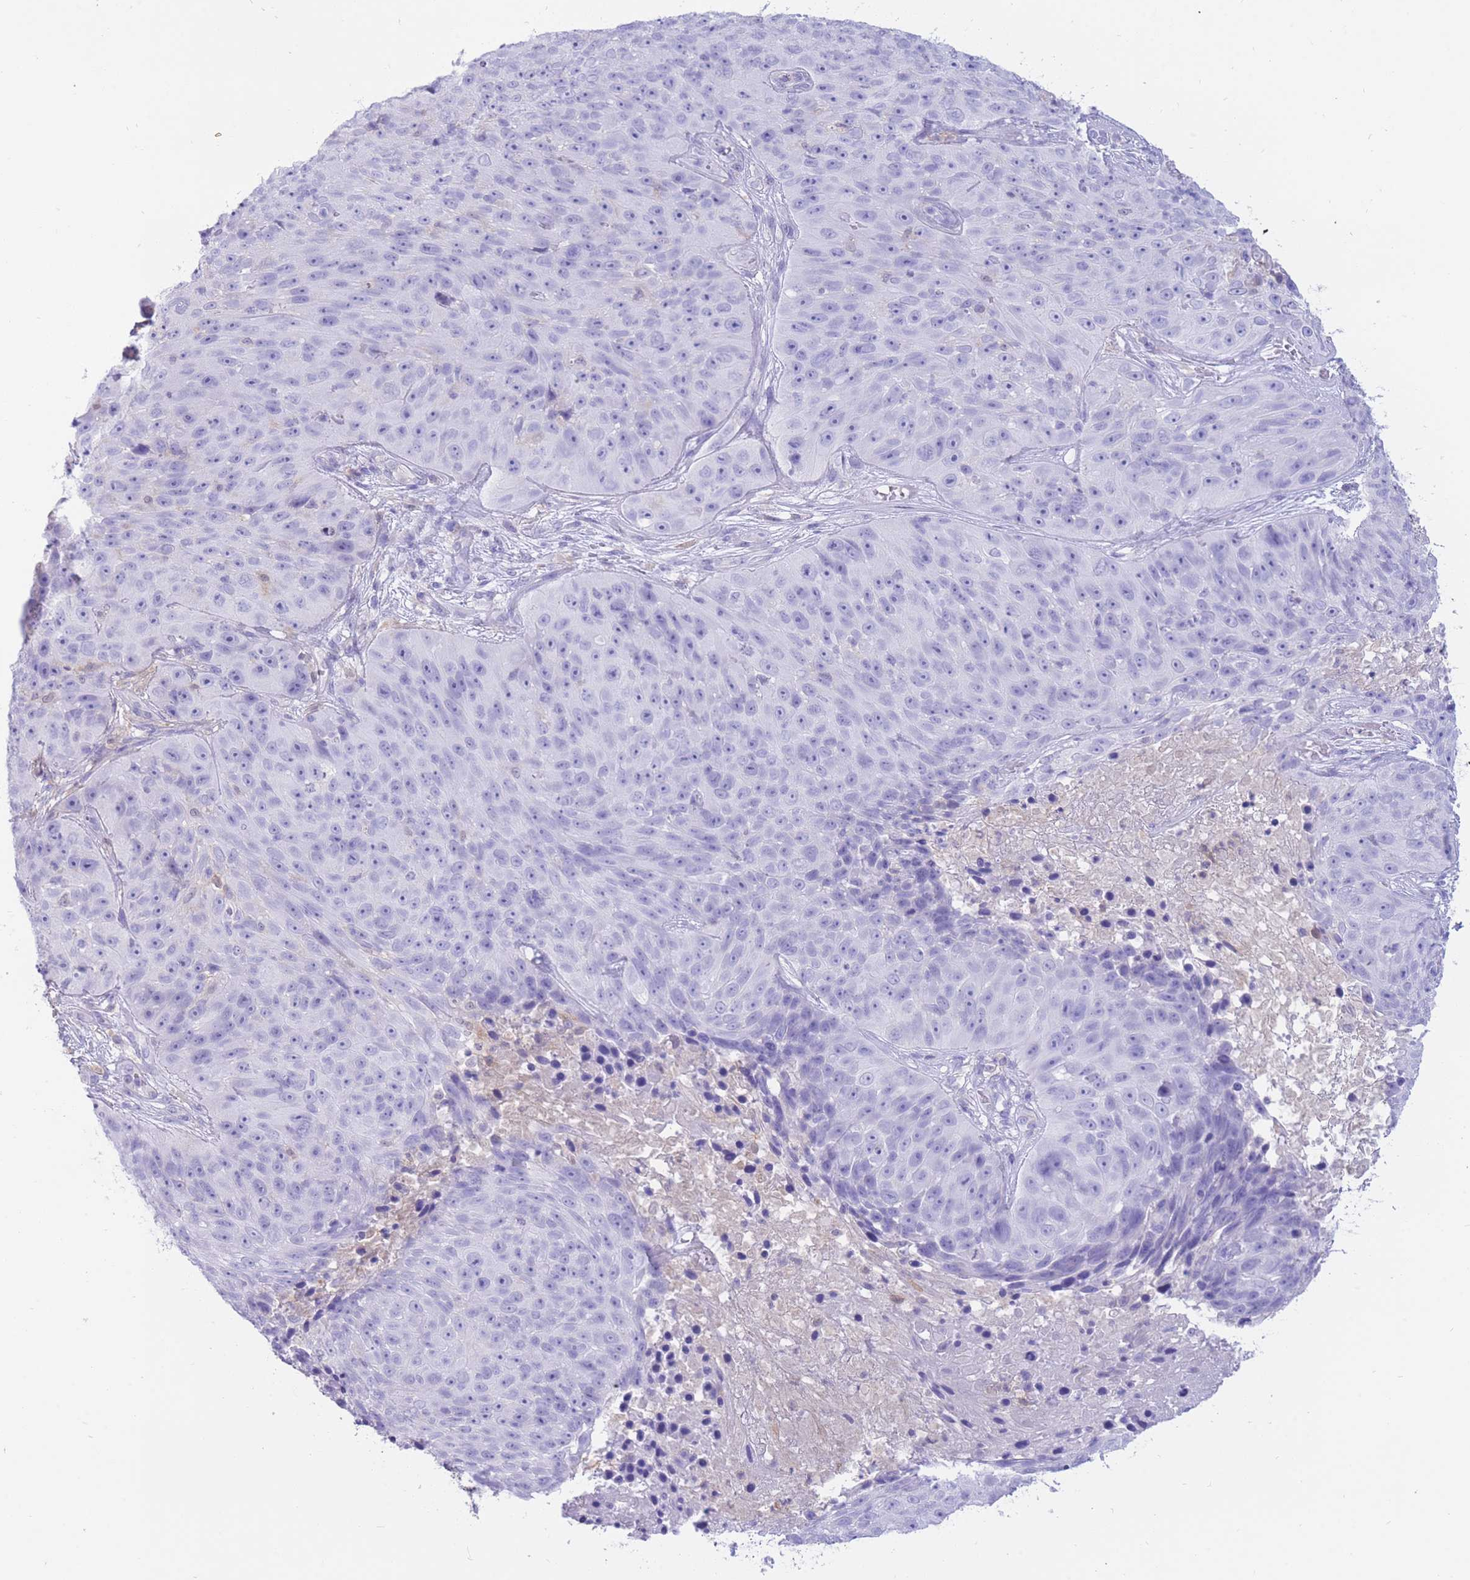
{"staining": {"intensity": "negative", "quantity": "none", "location": "none"}, "tissue": "skin cancer", "cell_type": "Tumor cells", "image_type": "cancer", "snomed": [{"axis": "morphology", "description": "Squamous cell carcinoma, NOS"}, {"axis": "topography", "description": "Skin"}], "caption": "Tumor cells are negative for protein expression in human skin squamous cell carcinoma.", "gene": "SULT1A1", "patient": {"sex": "female", "age": 87}}